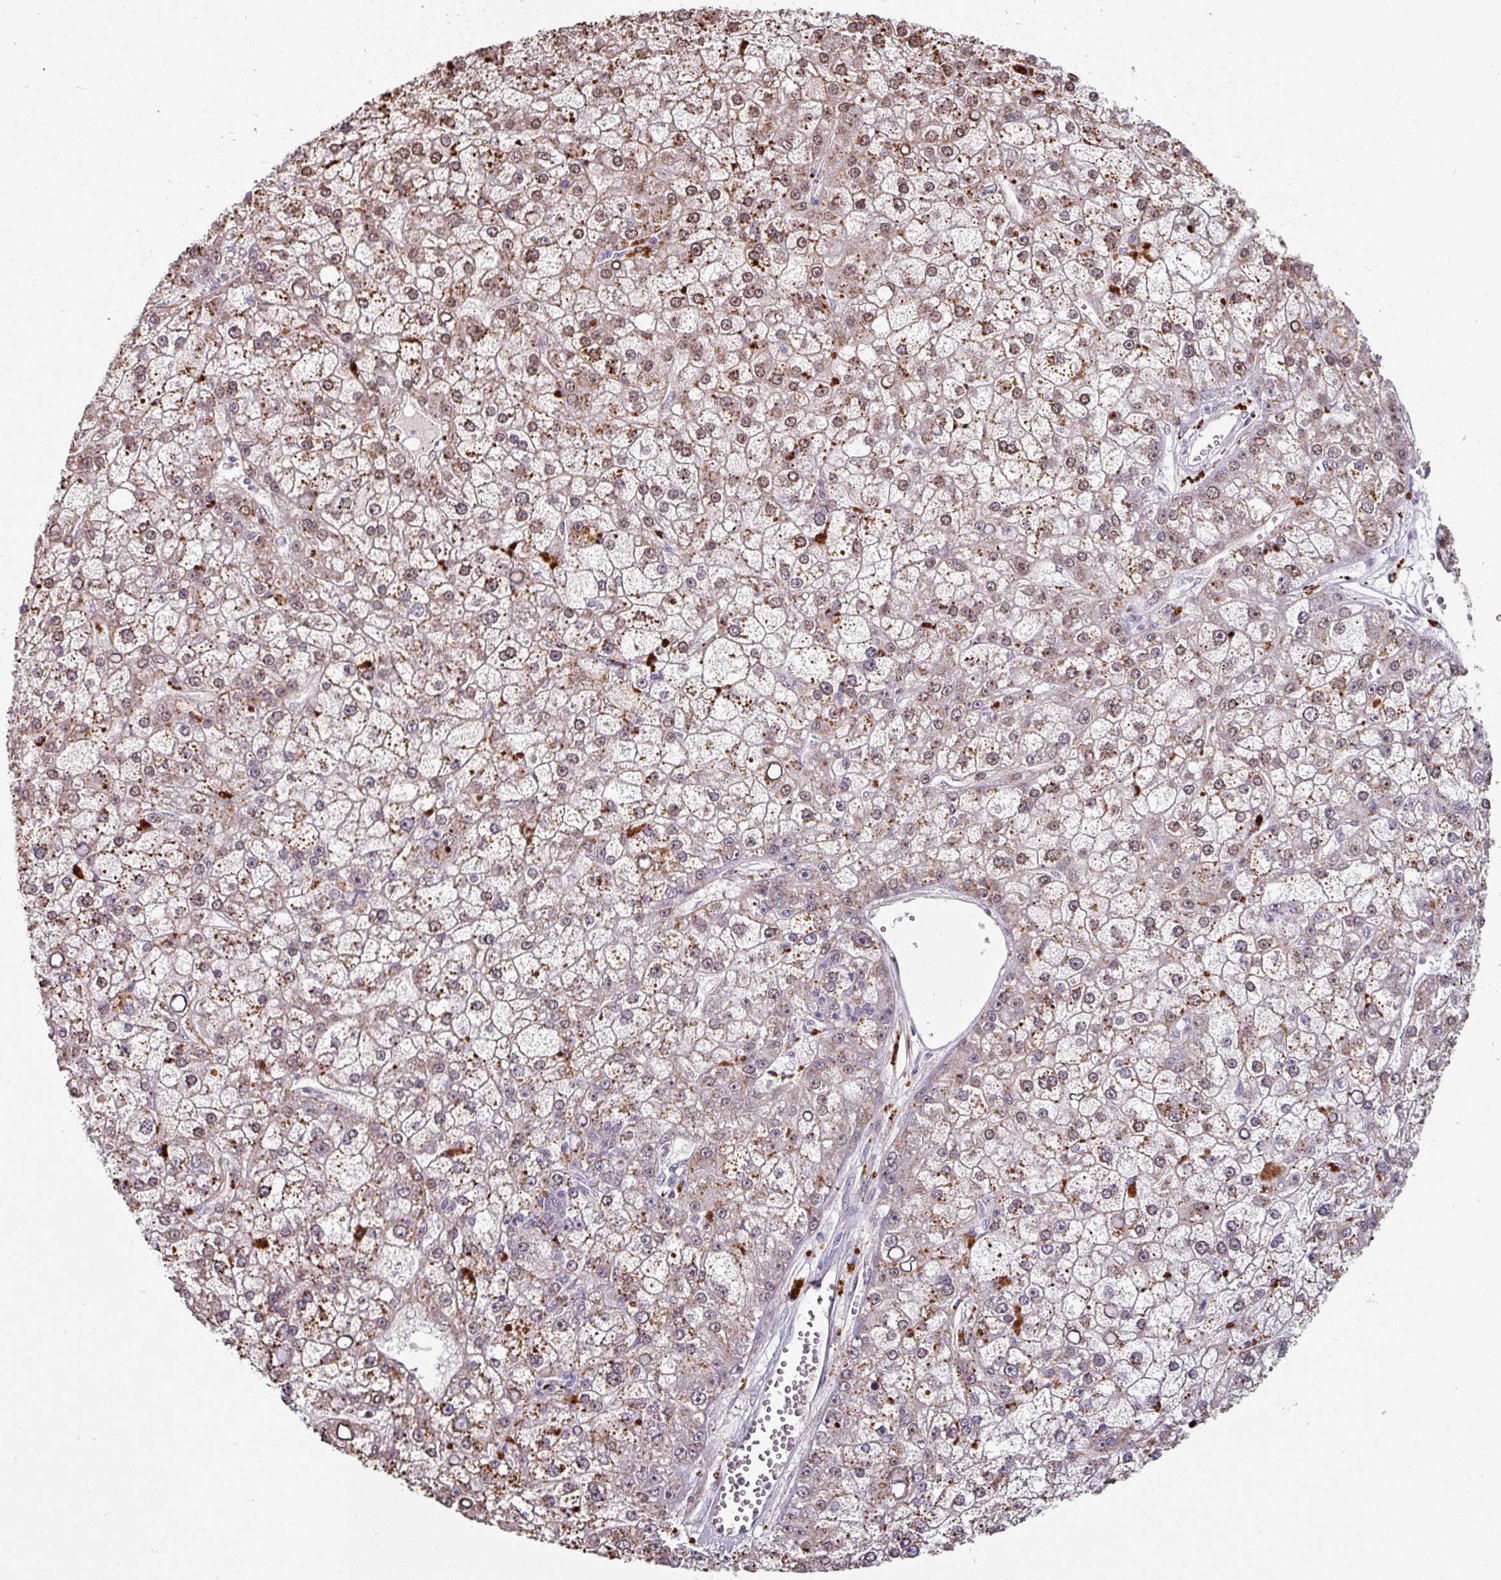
{"staining": {"intensity": "moderate", "quantity": "25%-75%", "location": "cytoplasmic/membranous,nuclear"}, "tissue": "liver cancer", "cell_type": "Tumor cells", "image_type": "cancer", "snomed": [{"axis": "morphology", "description": "Carcinoma, Hepatocellular, NOS"}, {"axis": "topography", "description": "Liver"}], "caption": "An immunohistochemistry (IHC) photomicrograph of tumor tissue is shown. Protein staining in brown labels moderate cytoplasmic/membranous and nuclear positivity in liver cancer within tumor cells. (brown staining indicates protein expression, while blue staining denotes nuclei).", "gene": "SWSAP1", "patient": {"sex": "male", "age": 67}}